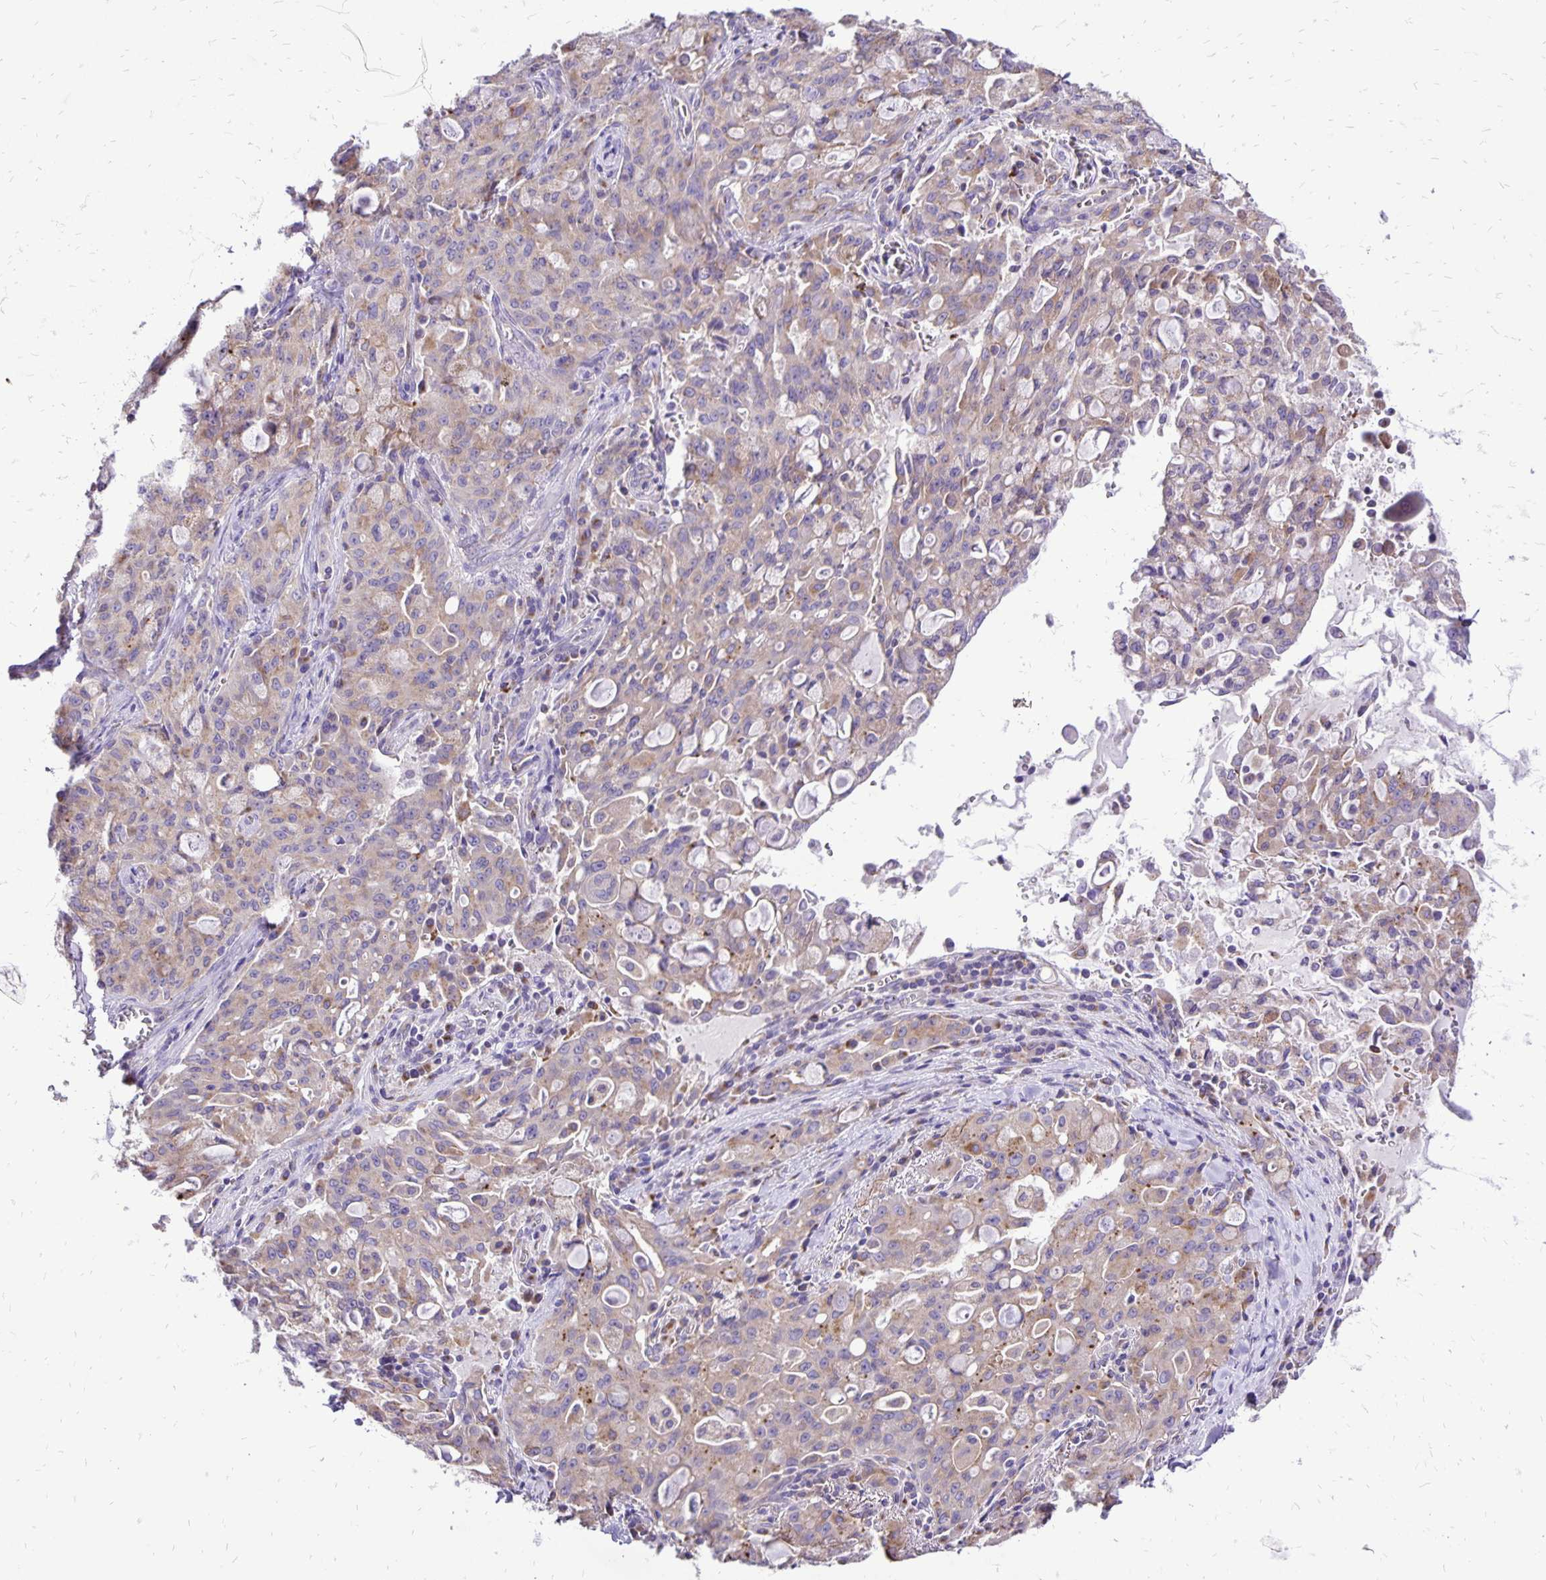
{"staining": {"intensity": "weak", "quantity": ">75%", "location": "cytoplasmic/membranous"}, "tissue": "lung cancer", "cell_type": "Tumor cells", "image_type": "cancer", "snomed": [{"axis": "morphology", "description": "Adenocarcinoma, NOS"}, {"axis": "topography", "description": "Lung"}], "caption": "This image shows IHC staining of human adenocarcinoma (lung), with low weak cytoplasmic/membranous positivity in approximately >75% of tumor cells.", "gene": "EIF5A", "patient": {"sex": "female", "age": 44}}